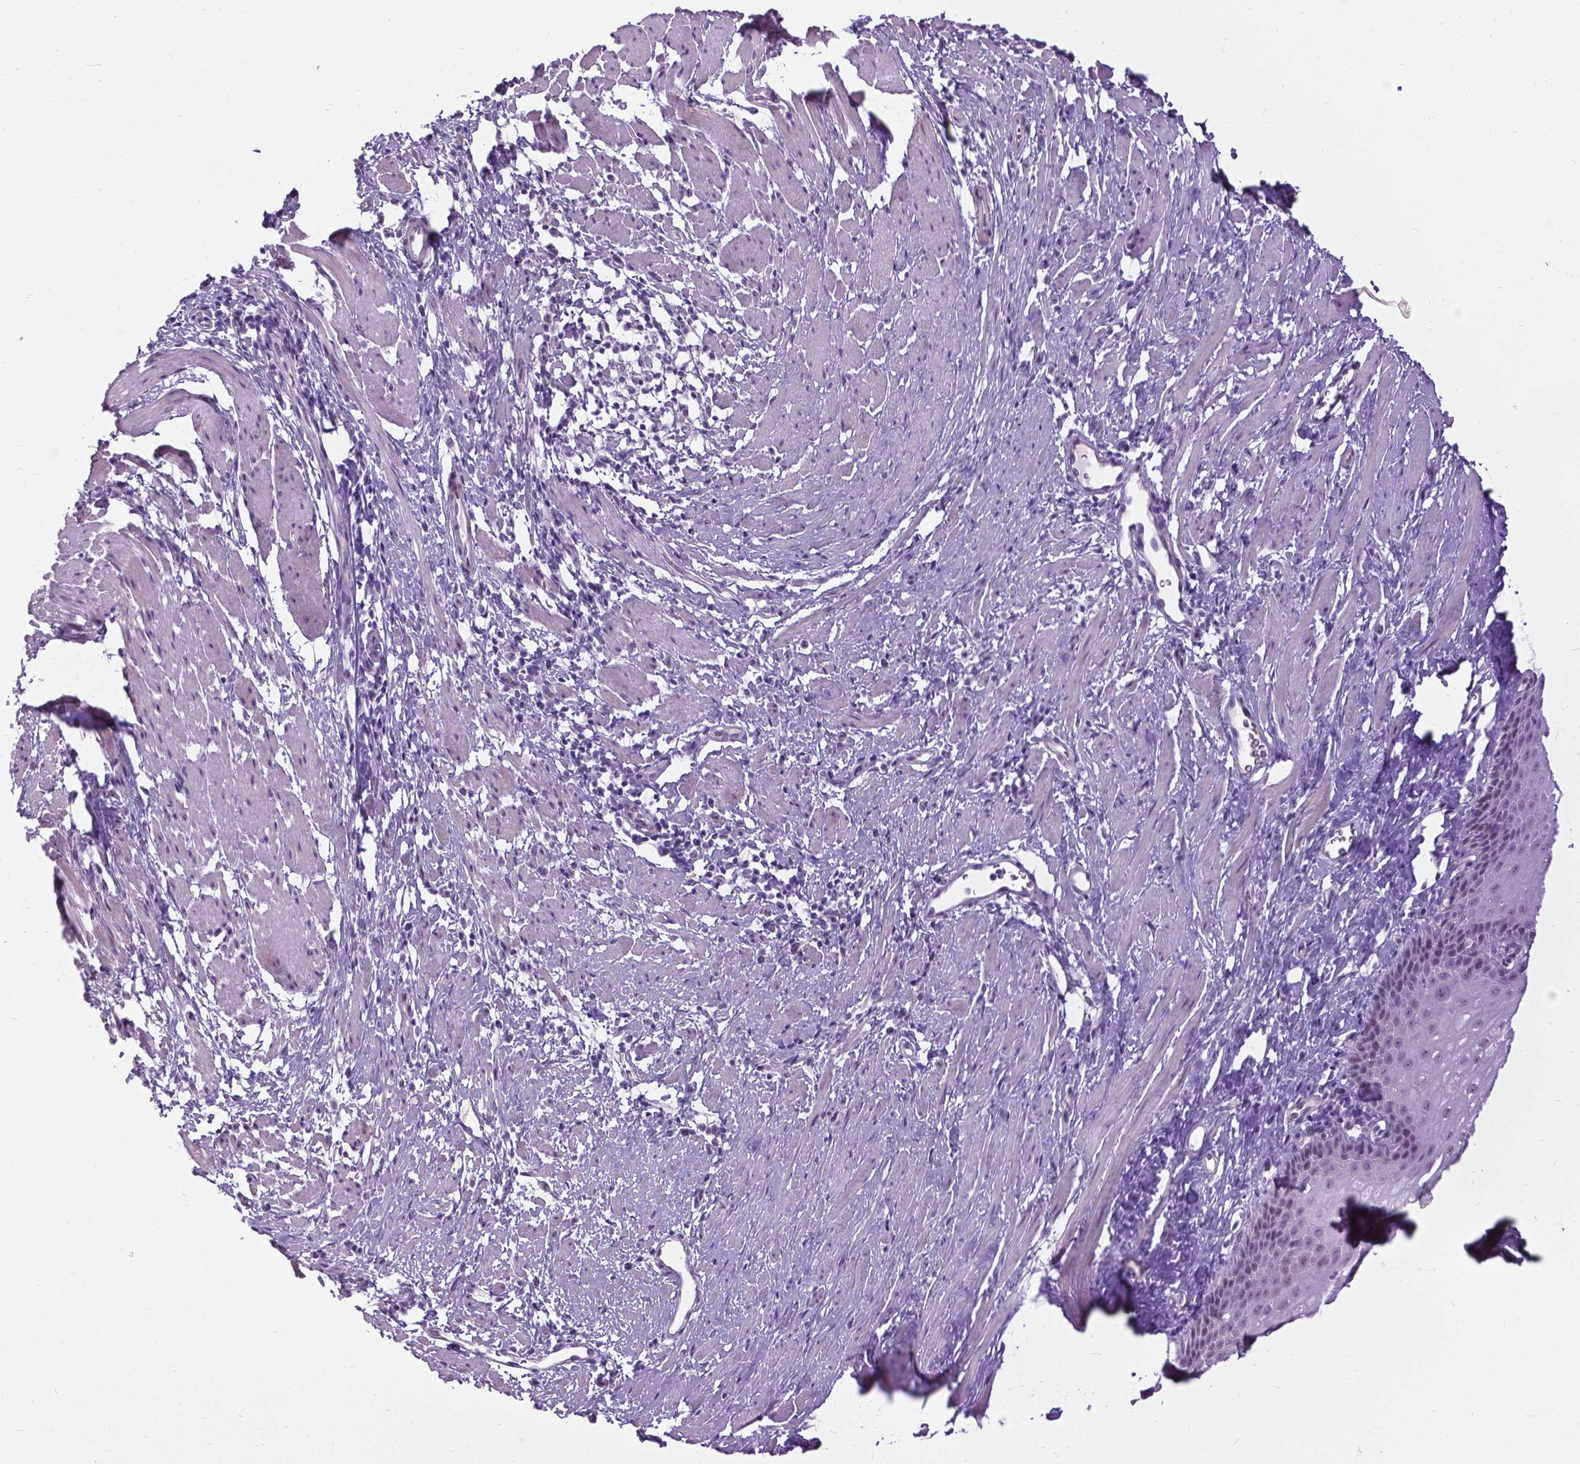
{"staining": {"intensity": "weak", "quantity": "25%-75%", "location": "nuclear"}, "tissue": "esophagus", "cell_type": "Squamous epithelial cells", "image_type": "normal", "snomed": [{"axis": "morphology", "description": "Normal tissue, NOS"}, {"axis": "topography", "description": "Esophagus"}], "caption": "Protein staining of normal esophagus shows weak nuclear expression in approximately 25%-75% of squamous epithelial cells. (Brightfield microscopy of DAB IHC at high magnification).", "gene": "PROB1", "patient": {"sex": "male", "age": 64}}